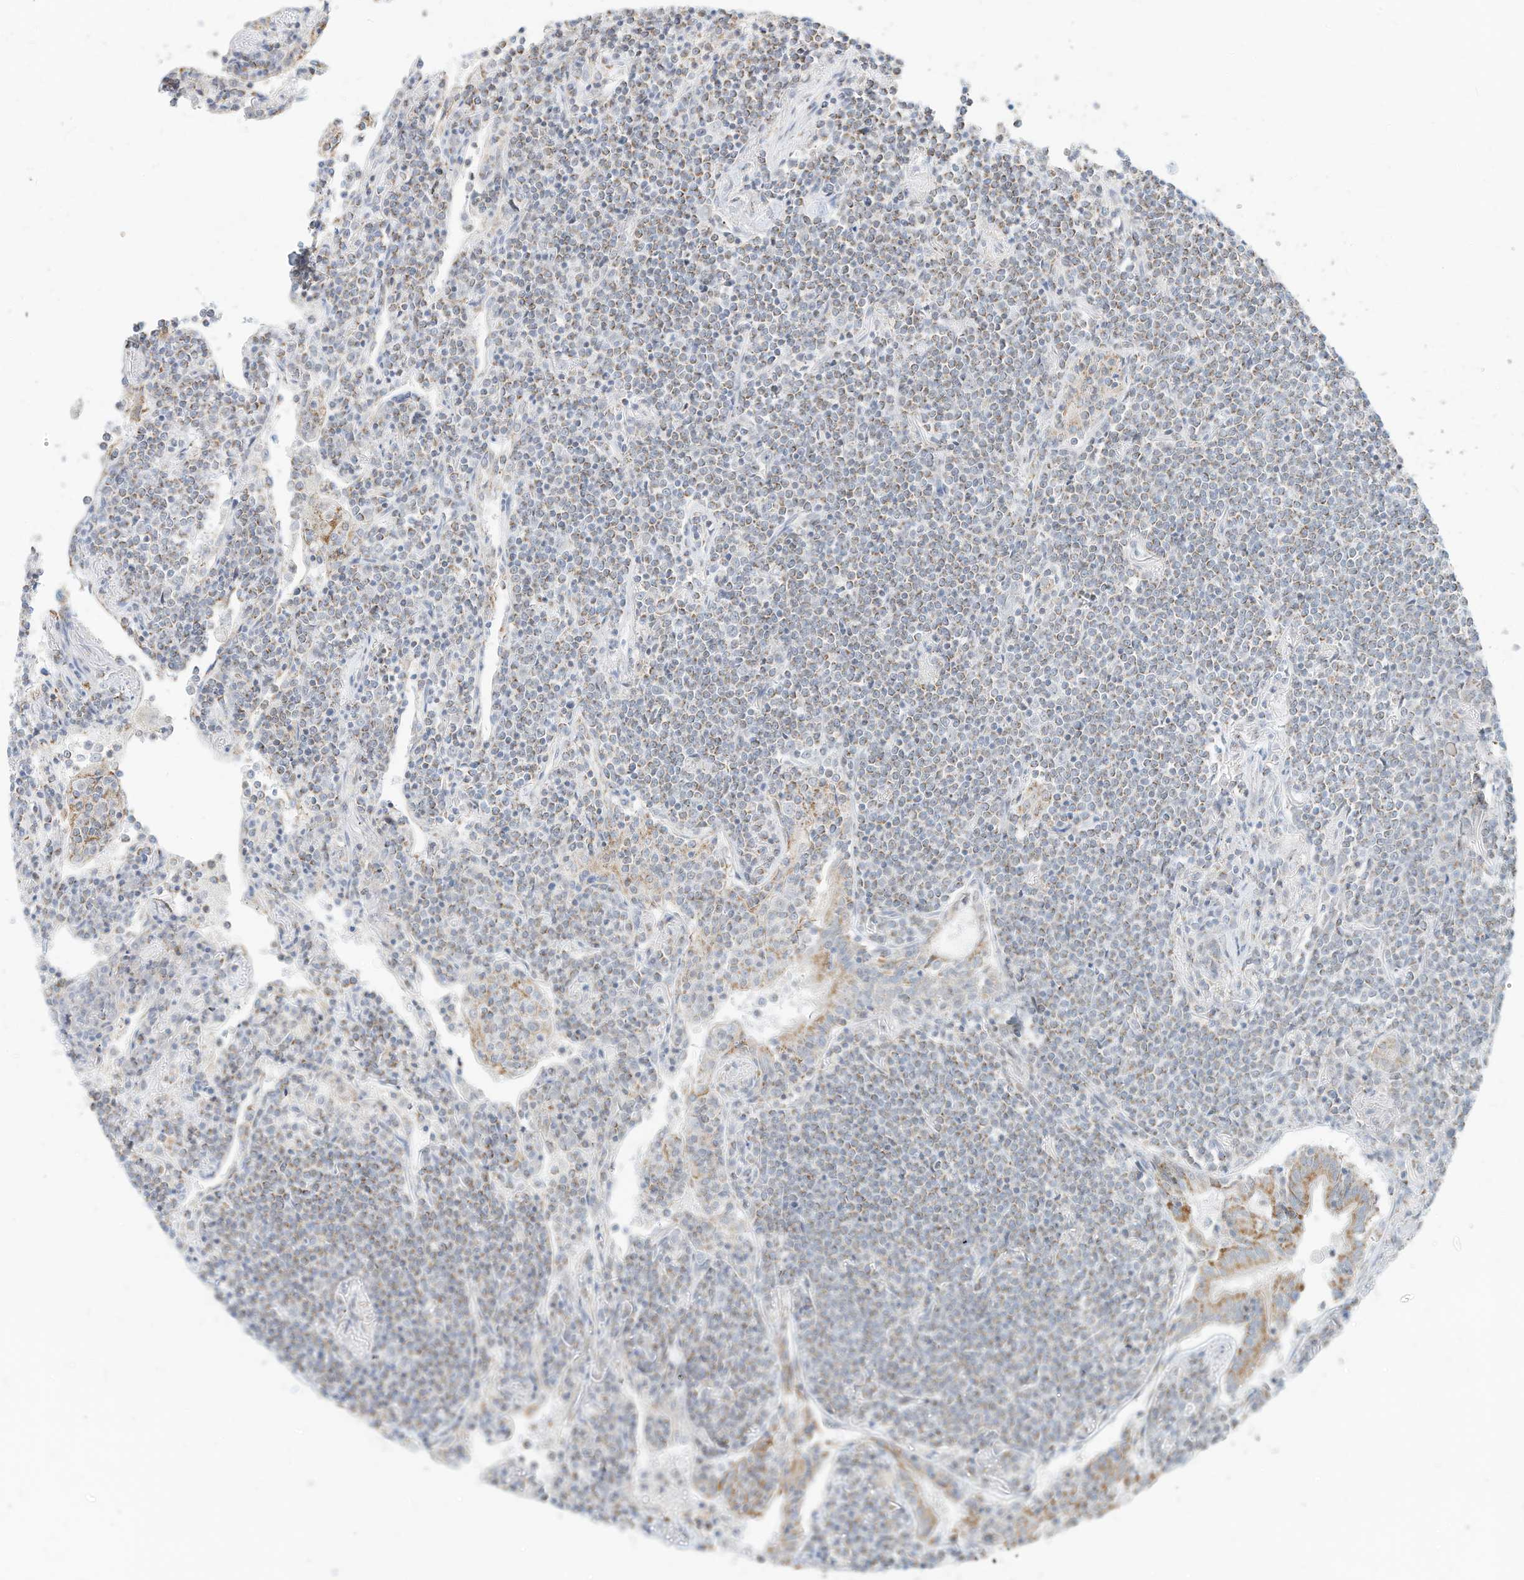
{"staining": {"intensity": "weak", "quantity": "25%-75%", "location": "cytoplasmic/membranous"}, "tissue": "lymphoma", "cell_type": "Tumor cells", "image_type": "cancer", "snomed": [{"axis": "morphology", "description": "Malignant lymphoma, non-Hodgkin's type, Low grade"}, {"axis": "topography", "description": "Lung"}], "caption": "Protein staining demonstrates weak cytoplasmic/membranous staining in about 25%-75% of tumor cells in lymphoma.", "gene": "MTUS2", "patient": {"sex": "female", "age": 71}}